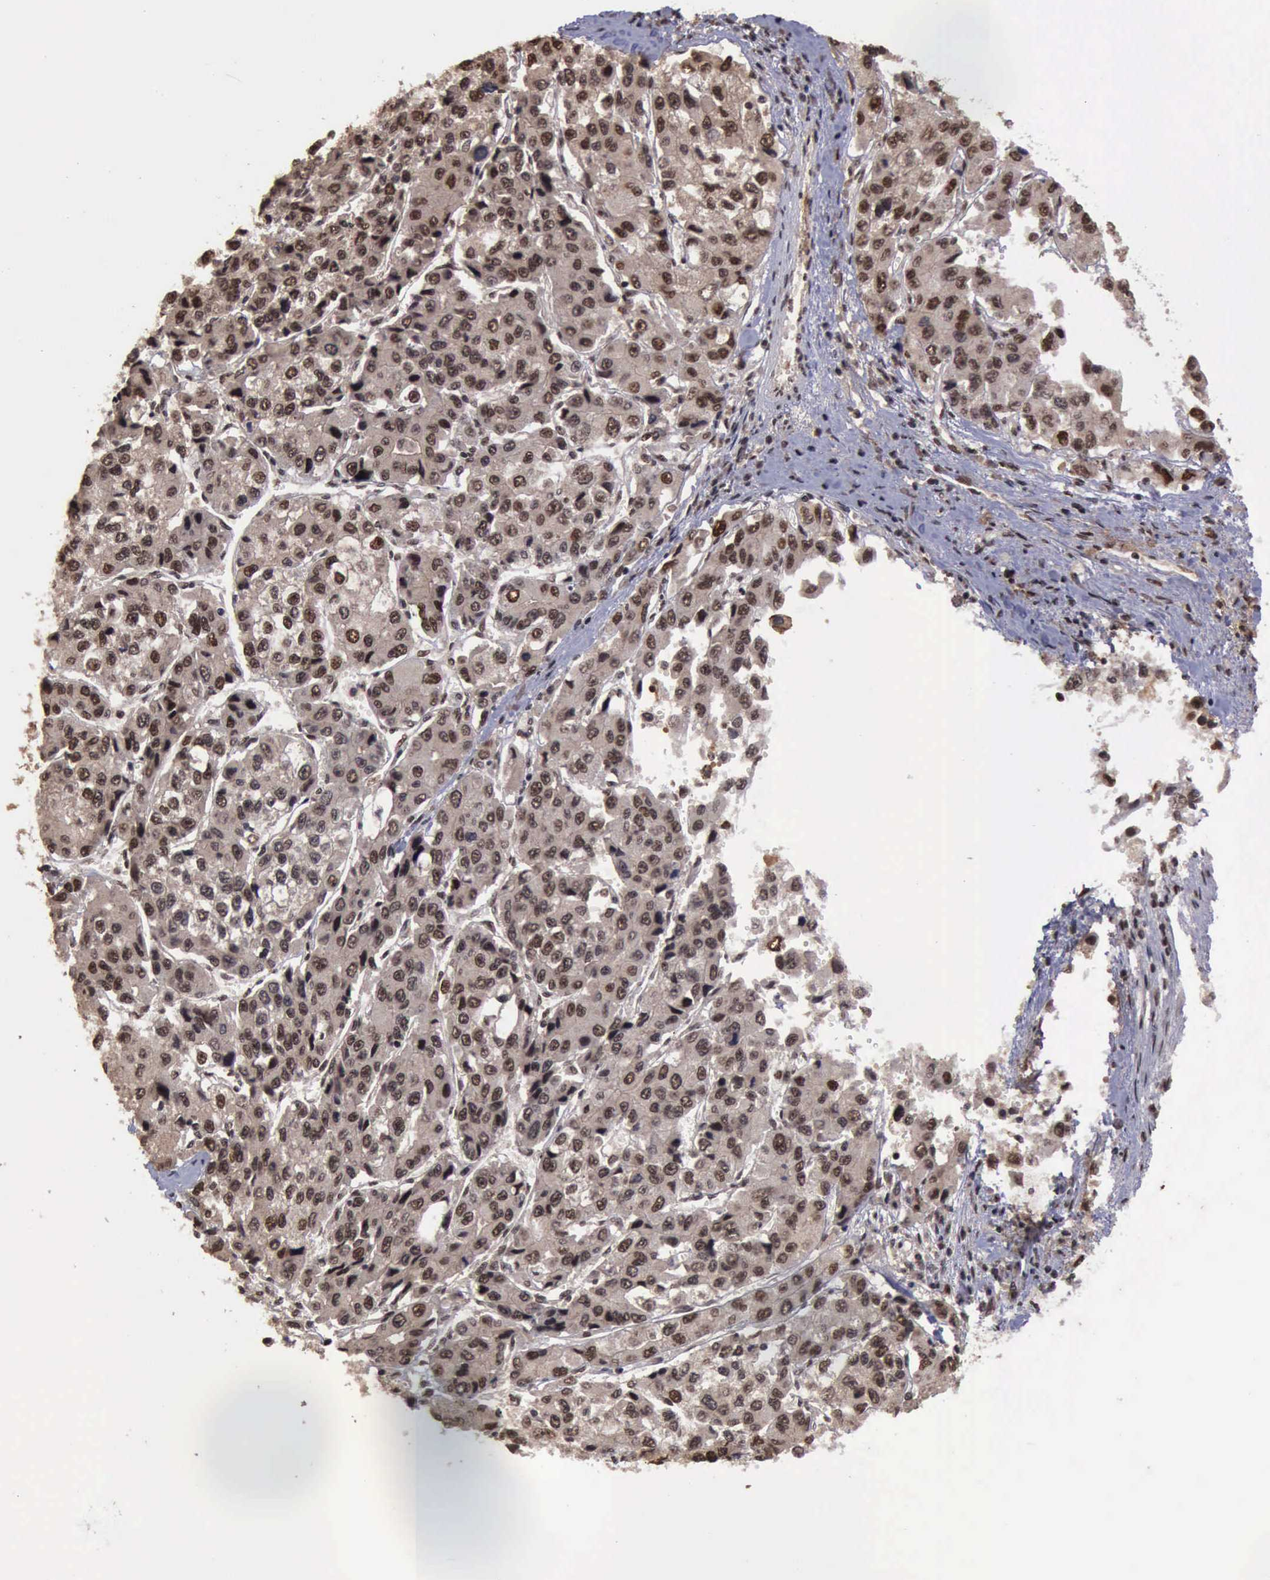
{"staining": {"intensity": "strong", "quantity": ">75%", "location": "cytoplasmic/membranous,nuclear"}, "tissue": "liver cancer", "cell_type": "Tumor cells", "image_type": "cancer", "snomed": [{"axis": "morphology", "description": "Carcinoma, Hepatocellular, NOS"}, {"axis": "topography", "description": "Liver"}], "caption": "Hepatocellular carcinoma (liver) stained with immunohistochemistry (IHC) shows strong cytoplasmic/membranous and nuclear staining in approximately >75% of tumor cells. (DAB = brown stain, brightfield microscopy at high magnification).", "gene": "TRMT2A", "patient": {"sex": "female", "age": 66}}